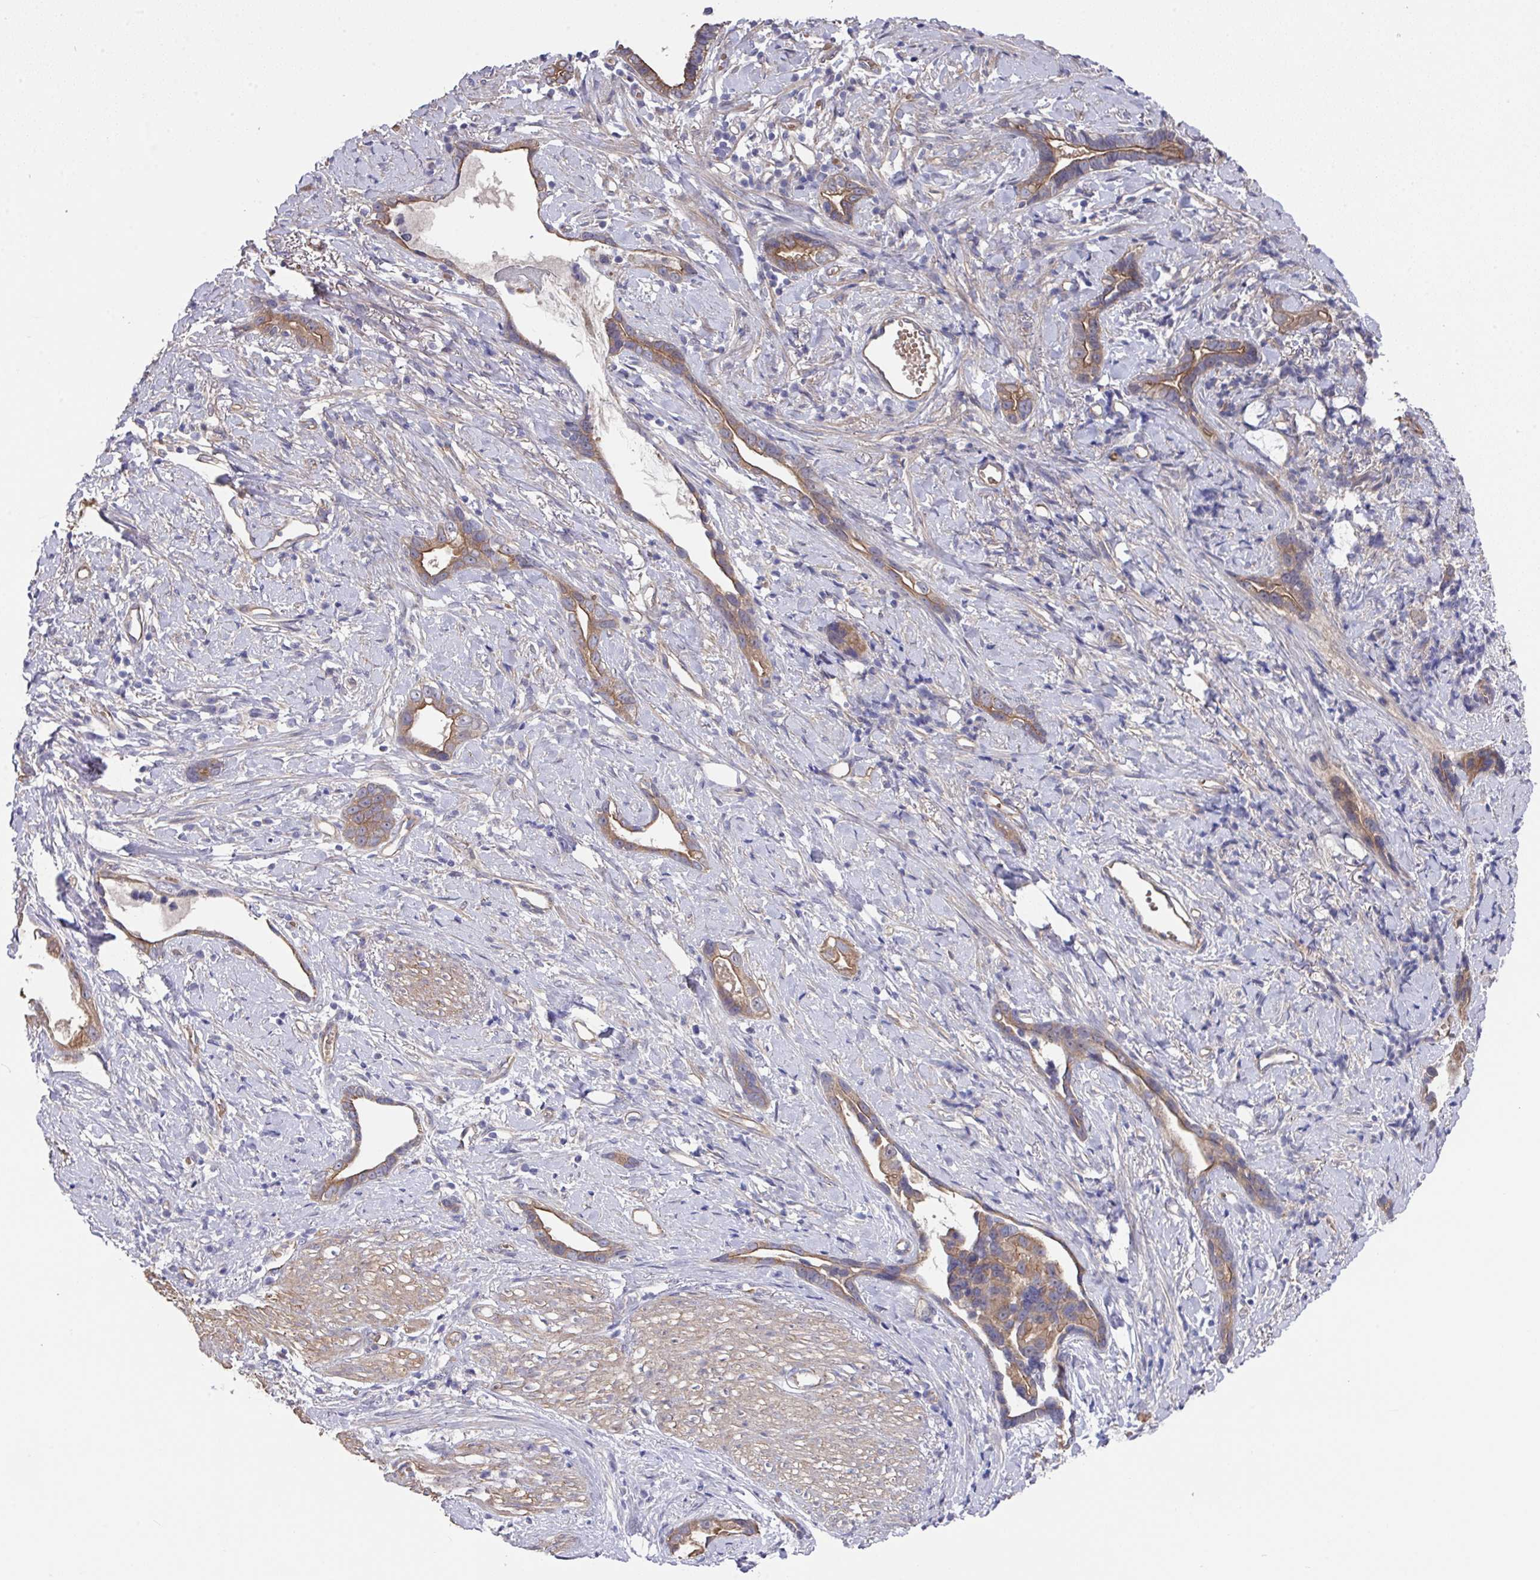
{"staining": {"intensity": "moderate", "quantity": ">75%", "location": "cytoplasmic/membranous"}, "tissue": "stomach cancer", "cell_type": "Tumor cells", "image_type": "cancer", "snomed": [{"axis": "morphology", "description": "Adenocarcinoma, NOS"}, {"axis": "topography", "description": "Stomach"}], "caption": "IHC histopathology image of neoplastic tissue: human stomach adenocarcinoma stained using immunohistochemistry (IHC) displays medium levels of moderate protein expression localized specifically in the cytoplasmic/membranous of tumor cells, appearing as a cytoplasmic/membranous brown color.", "gene": "PRR5", "patient": {"sex": "male", "age": 55}}